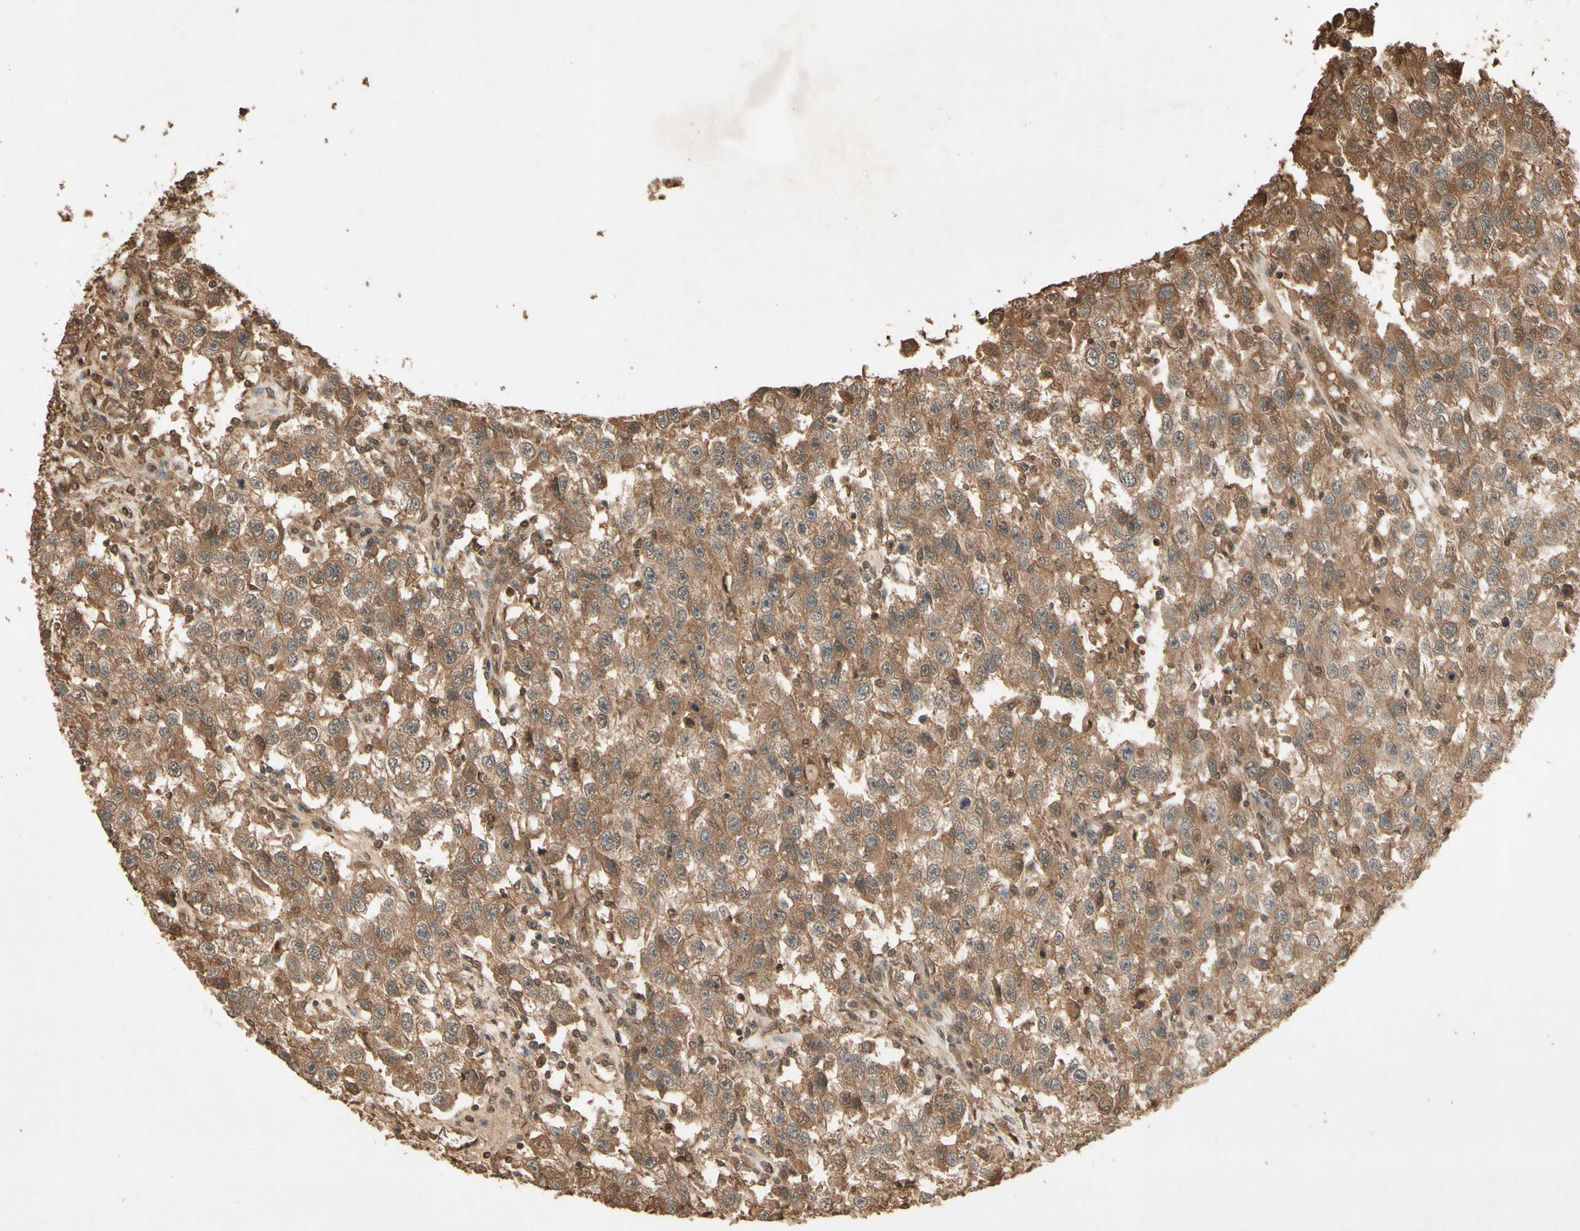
{"staining": {"intensity": "moderate", "quantity": ">75%", "location": "cytoplasmic/membranous"}, "tissue": "testis cancer", "cell_type": "Tumor cells", "image_type": "cancer", "snomed": [{"axis": "morphology", "description": "Seminoma, NOS"}, {"axis": "topography", "description": "Testis"}], "caption": "Moderate cytoplasmic/membranous positivity for a protein is seen in approximately >75% of tumor cells of testis seminoma using immunohistochemistry.", "gene": "SMAD9", "patient": {"sex": "male", "age": 41}}